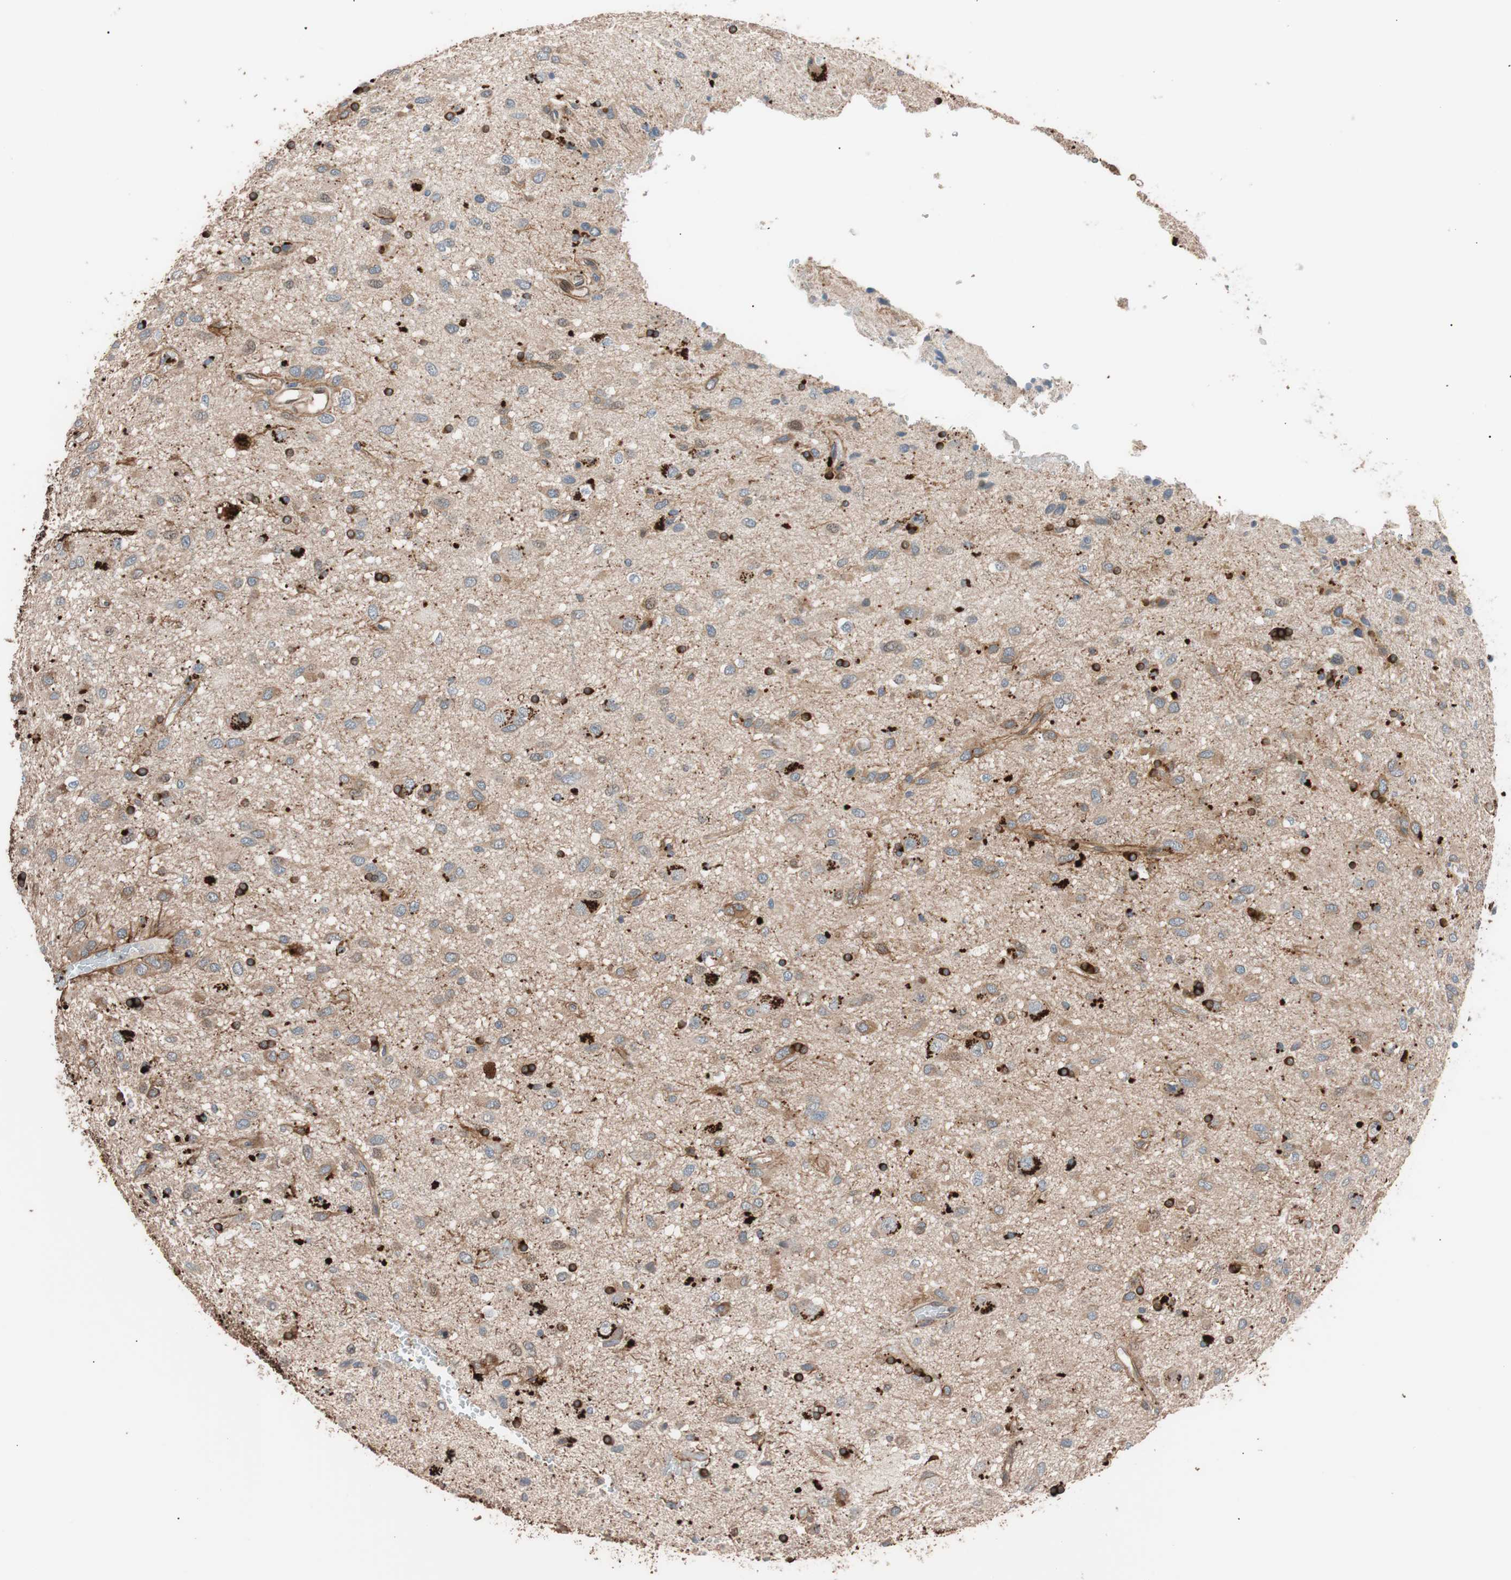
{"staining": {"intensity": "strong", "quantity": "25%-75%", "location": "cytoplasmic/membranous"}, "tissue": "glioma", "cell_type": "Tumor cells", "image_type": "cancer", "snomed": [{"axis": "morphology", "description": "Glioma, malignant, Low grade"}, {"axis": "topography", "description": "Brain"}], "caption": "Malignant glioma (low-grade) stained with a protein marker demonstrates strong staining in tumor cells.", "gene": "SMG1", "patient": {"sex": "male", "age": 77}}